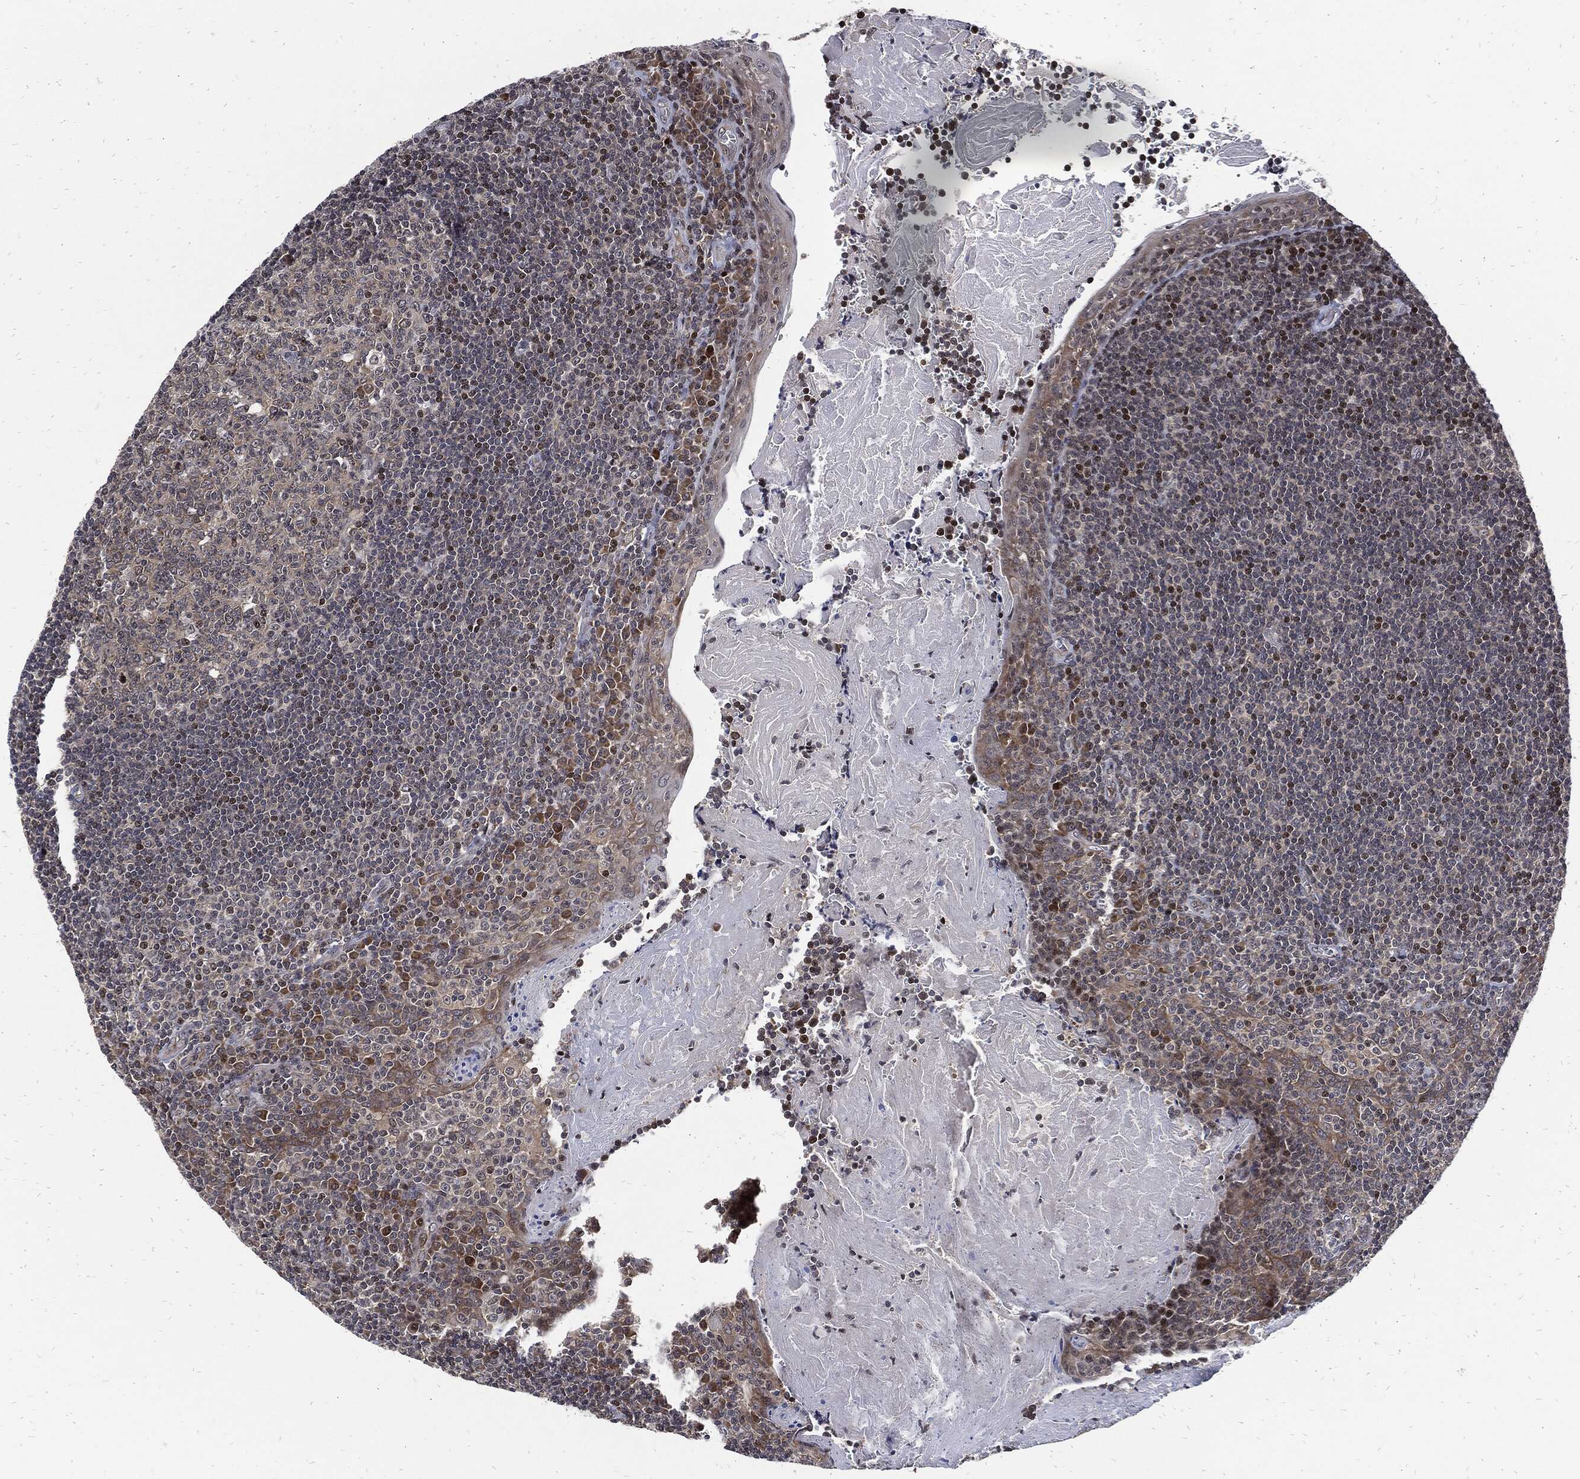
{"staining": {"intensity": "moderate", "quantity": "<25%", "location": "nuclear"}, "tissue": "tonsil", "cell_type": "Germinal center cells", "image_type": "normal", "snomed": [{"axis": "morphology", "description": "Normal tissue, NOS"}, {"axis": "morphology", "description": "Inflammation, NOS"}, {"axis": "topography", "description": "Tonsil"}], "caption": "This photomicrograph reveals IHC staining of normal human tonsil, with low moderate nuclear expression in about <25% of germinal center cells.", "gene": "ZNF775", "patient": {"sex": "female", "age": 31}}